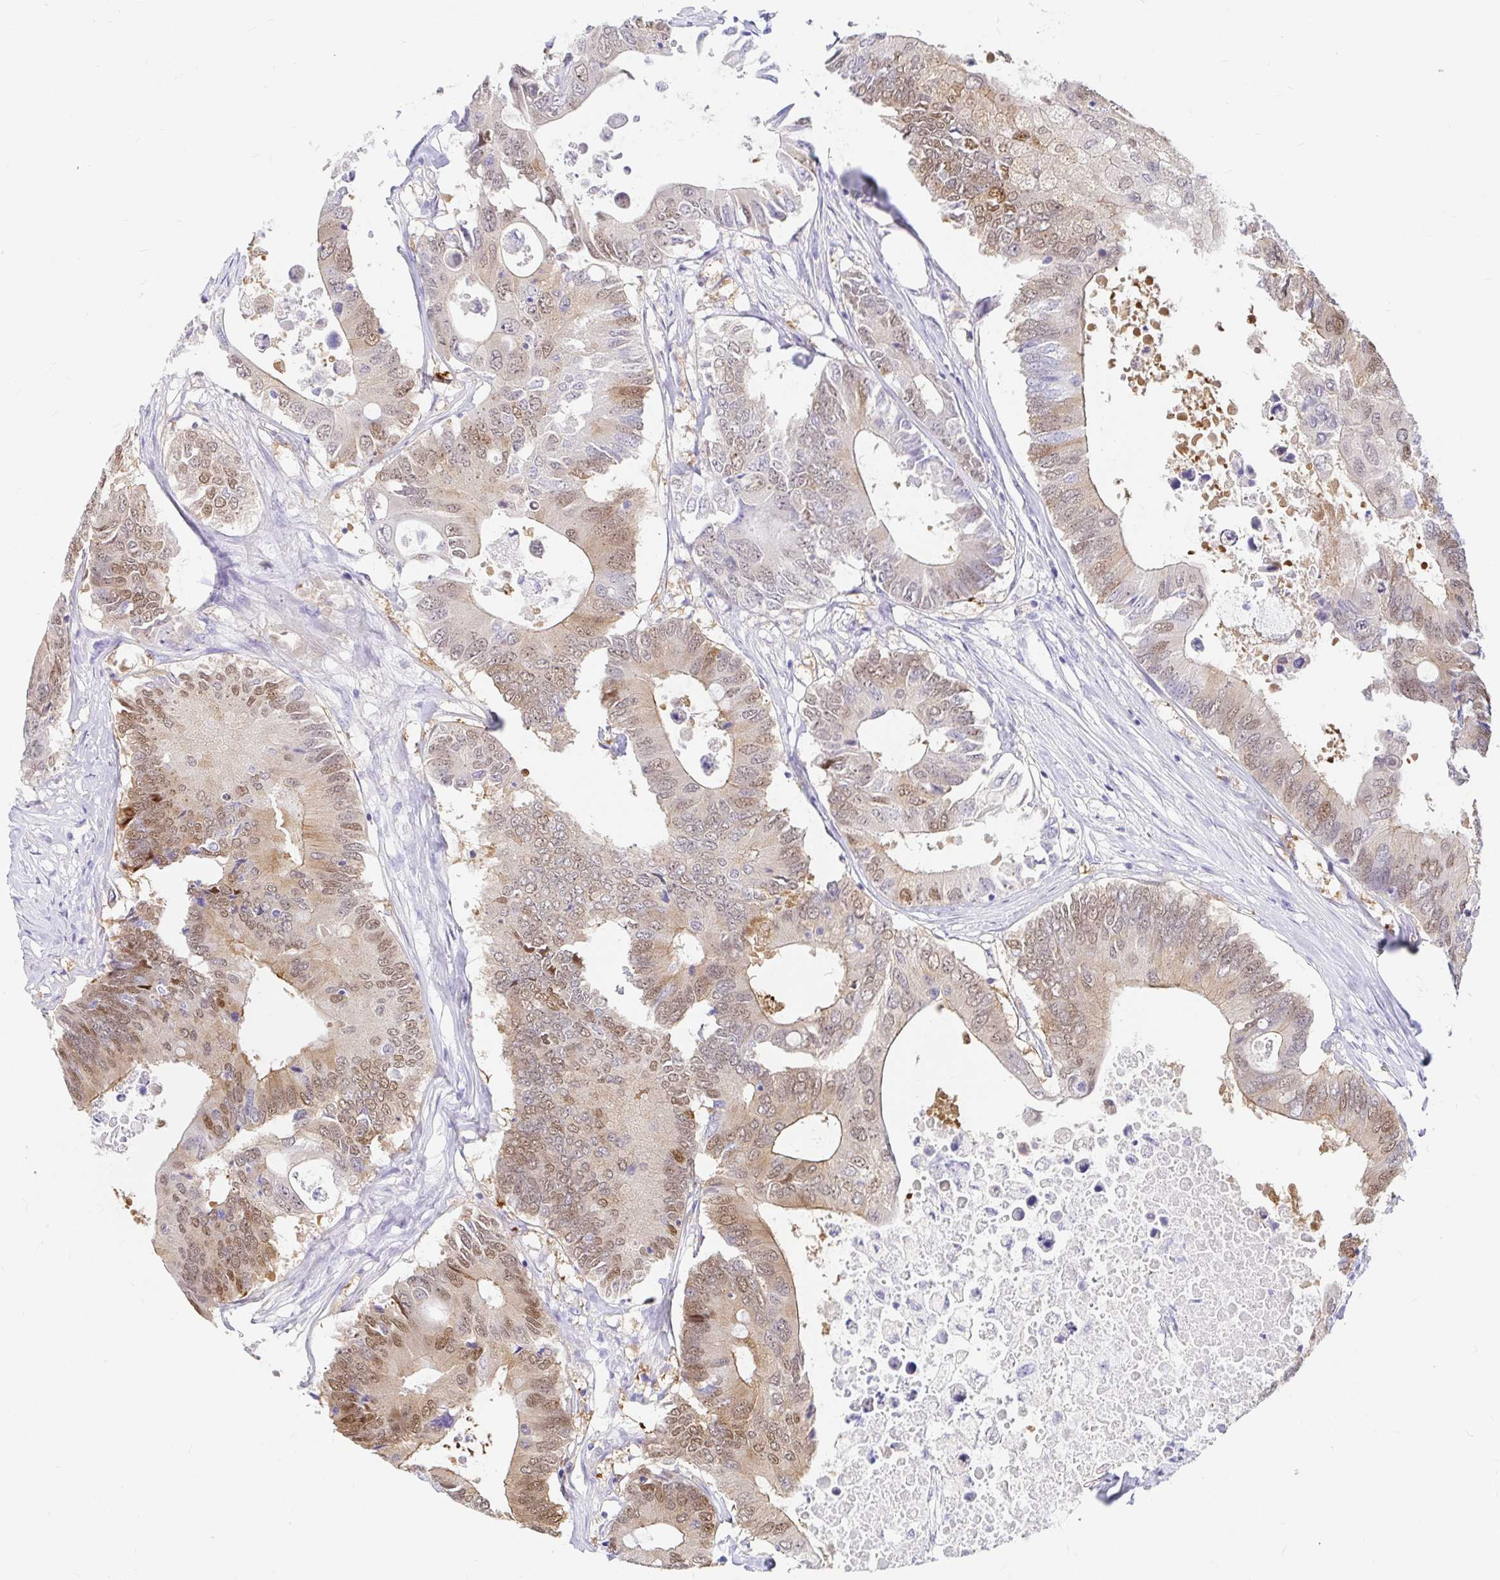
{"staining": {"intensity": "weak", "quantity": "25%-75%", "location": "cytoplasmic/membranous,nuclear"}, "tissue": "colorectal cancer", "cell_type": "Tumor cells", "image_type": "cancer", "snomed": [{"axis": "morphology", "description": "Adenocarcinoma, NOS"}, {"axis": "topography", "description": "Colon"}], "caption": "Colorectal cancer stained with DAB (3,3'-diaminobenzidine) IHC reveals low levels of weak cytoplasmic/membranous and nuclear positivity in approximately 25%-75% of tumor cells. (Stains: DAB in brown, nuclei in blue, Microscopy: brightfield microscopy at high magnification).", "gene": "PPP1R1B", "patient": {"sex": "male", "age": 71}}